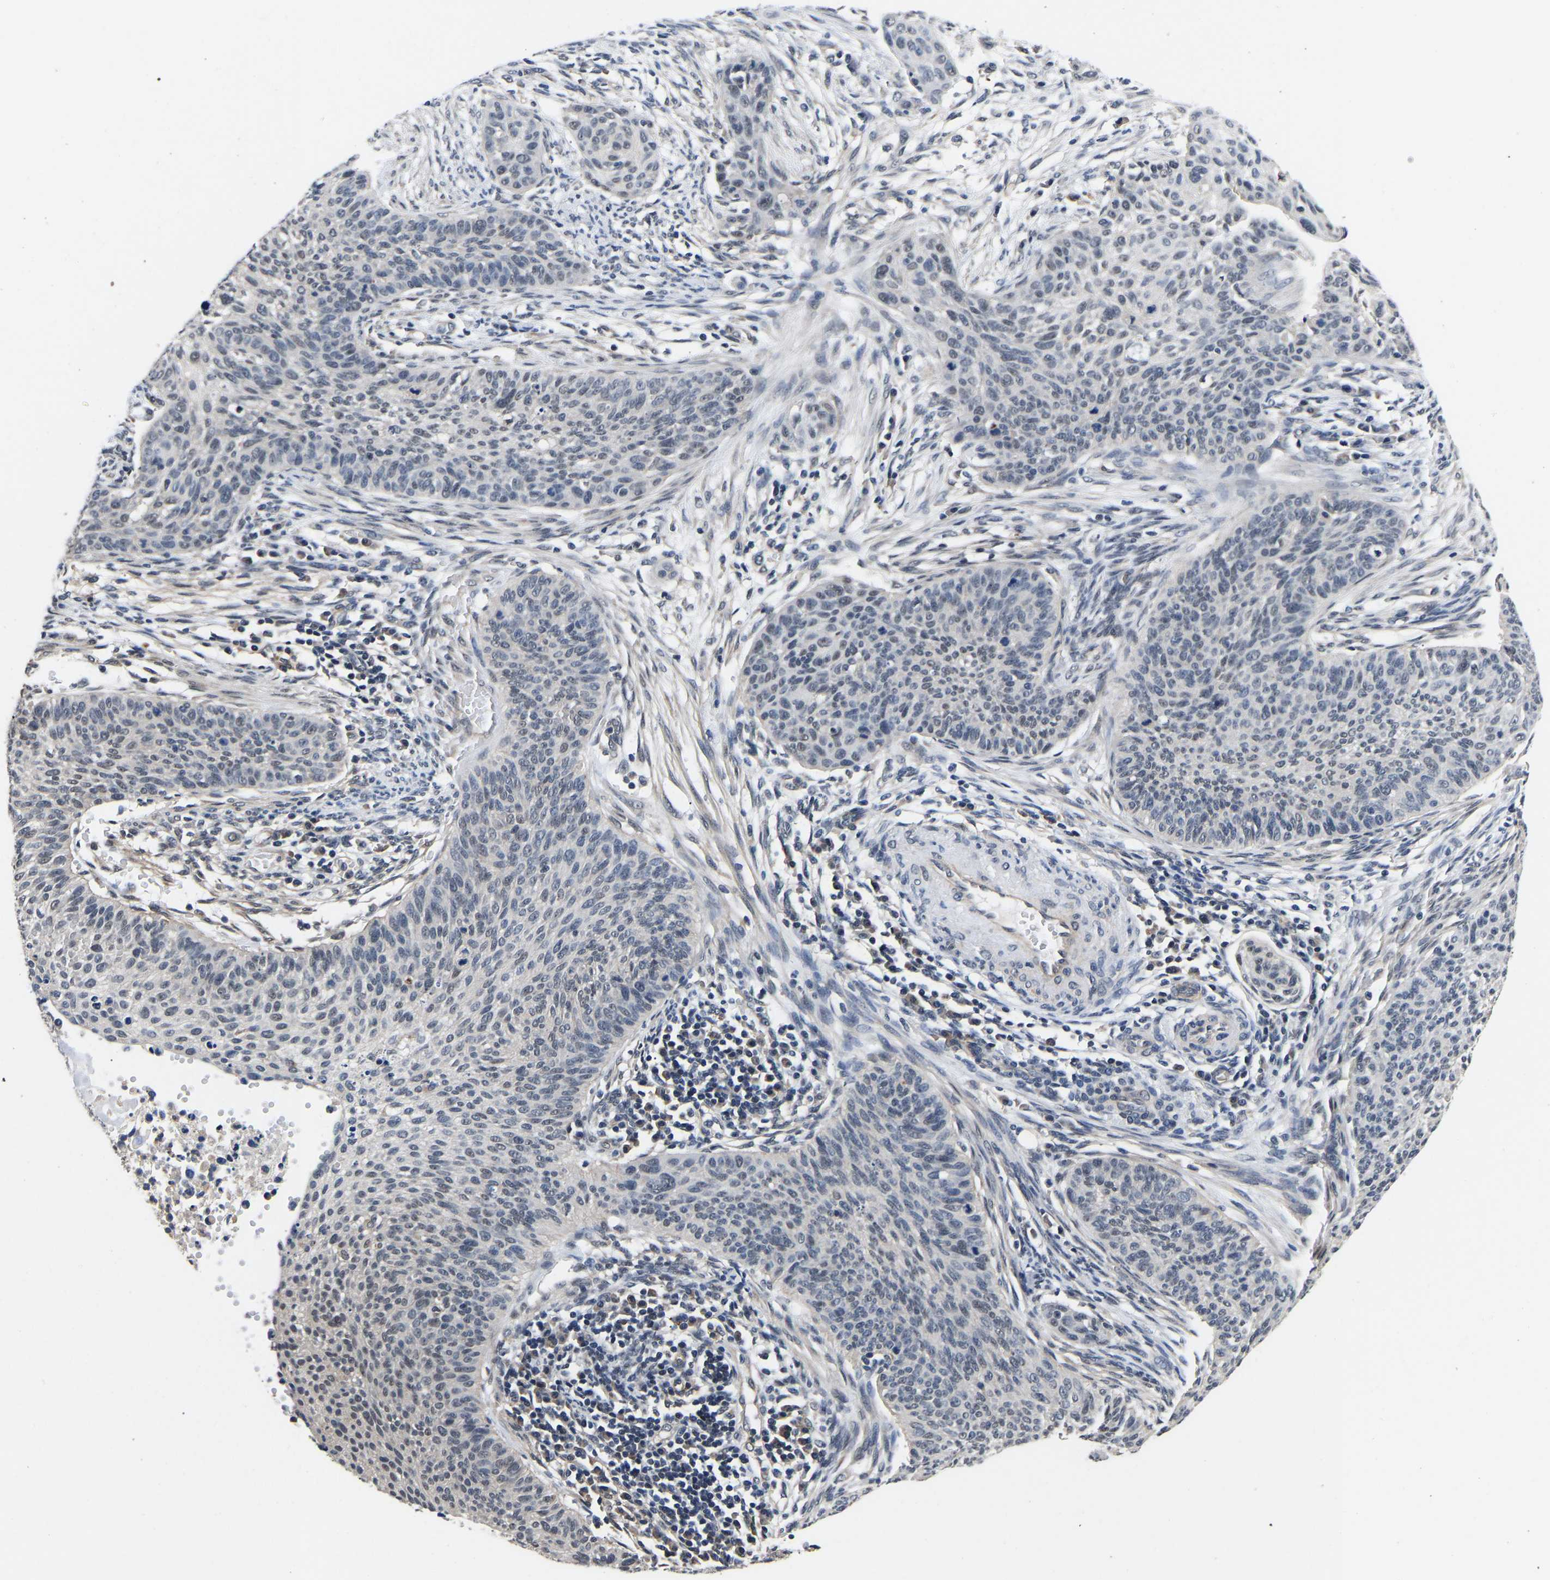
{"staining": {"intensity": "moderate", "quantity": "<25%", "location": "nuclear"}, "tissue": "cervical cancer", "cell_type": "Tumor cells", "image_type": "cancer", "snomed": [{"axis": "morphology", "description": "Squamous cell carcinoma, NOS"}, {"axis": "topography", "description": "Cervix"}], "caption": "DAB (3,3'-diaminobenzidine) immunohistochemical staining of cervical cancer (squamous cell carcinoma) exhibits moderate nuclear protein positivity in approximately <25% of tumor cells.", "gene": "METTL16", "patient": {"sex": "female", "age": 70}}